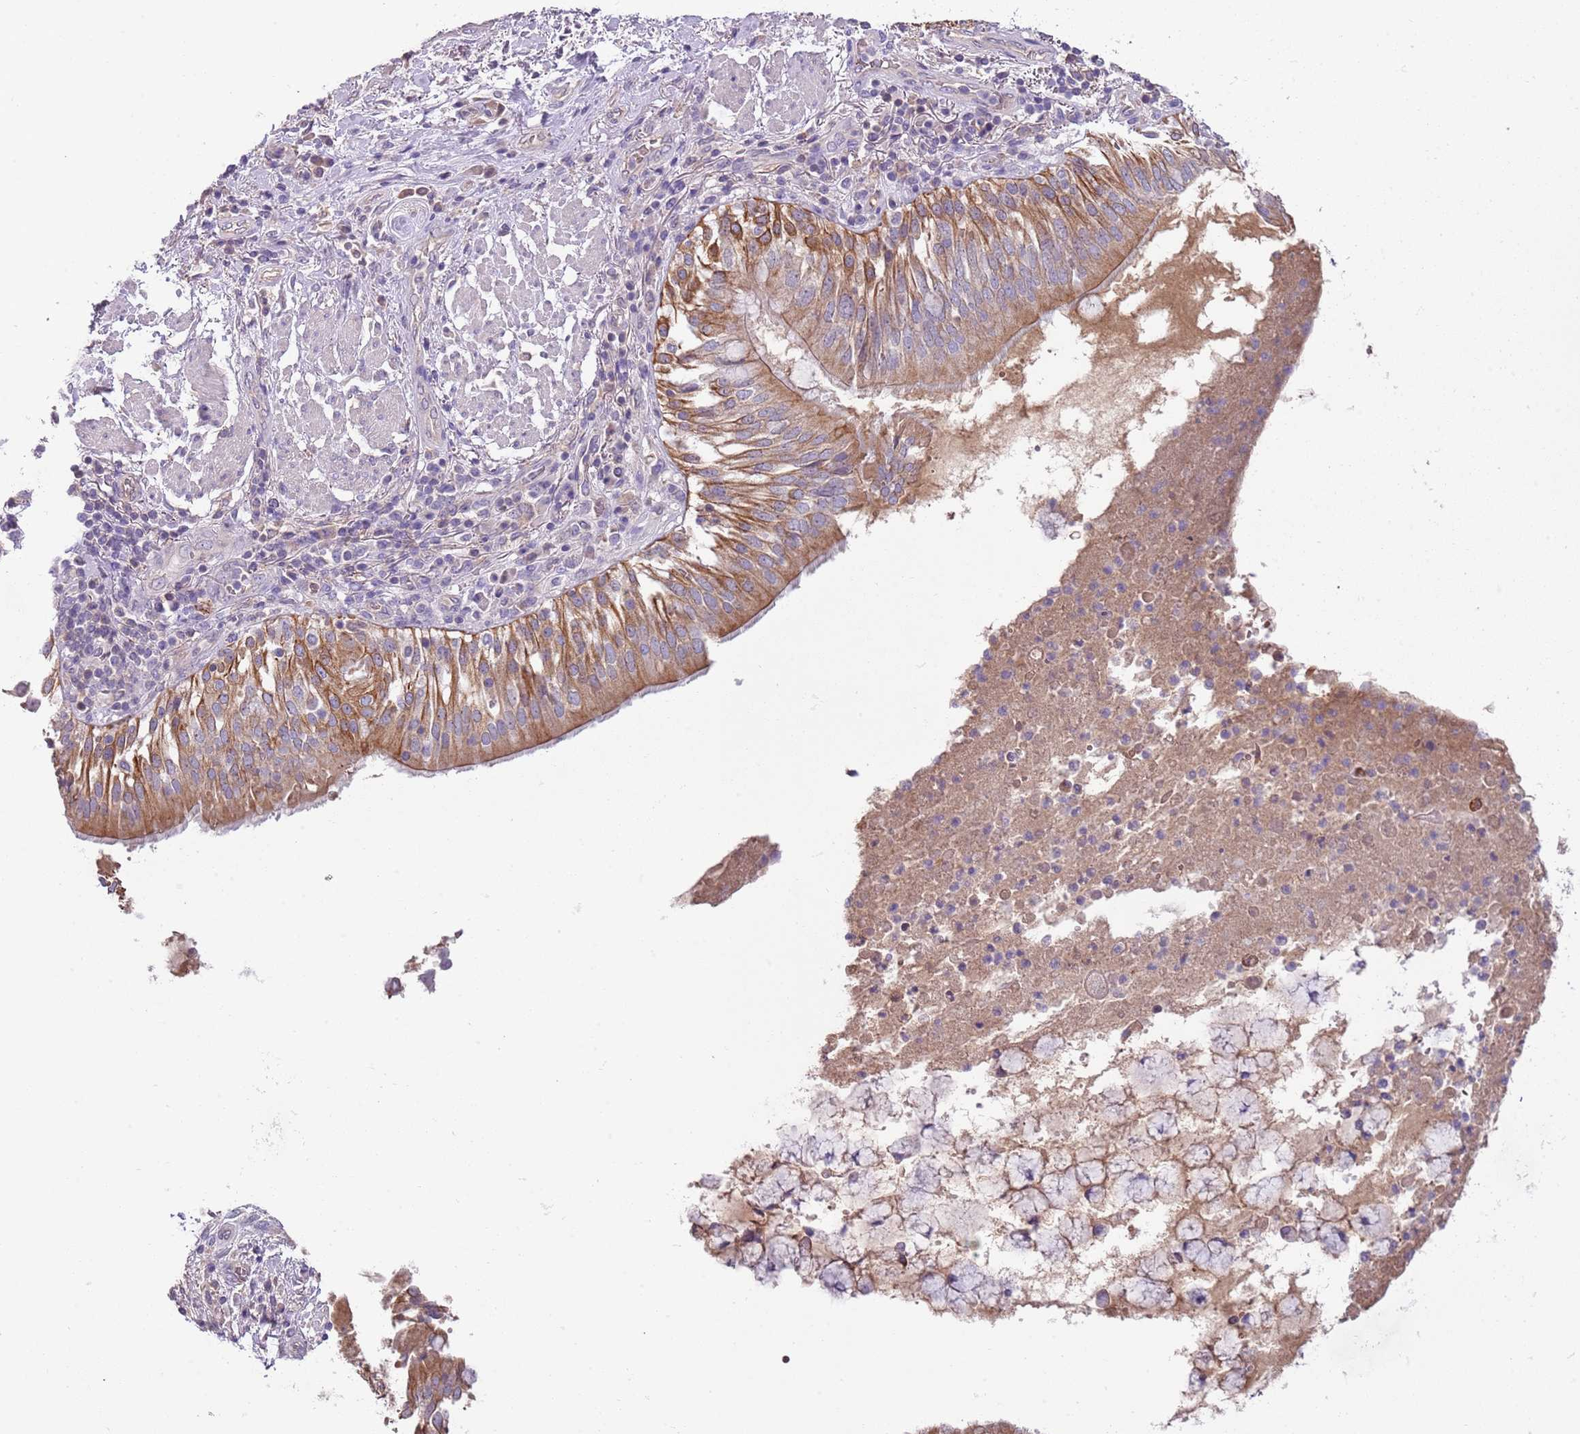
{"staining": {"intensity": "weak", "quantity": ">75%", "location": "cytoplasmic/membranous"}, "tissue": "adipose tissue", "cell_type": "Adipocytes", "image_type": "normal", "snomed": [{"axis": "morphology", "description": "Normal tissue, NOS"}, {"axis": "morphology", "description": "Squamous cell carcinoma, NOS"}, {"axis": "topography", "description": "Bronchus"}, {"axis": "topography", "description": "Lung"}], "caption": "The micrograph shows staining of normal adipose tissue, revealing weak cytoplasmic/membranous protein positivity (brown color) within adipocytes. (DAB = brown stain, brightfield microscopy at high magnification).", "gene": "HES3", "patient": {"sex": "male", "age": 64}}